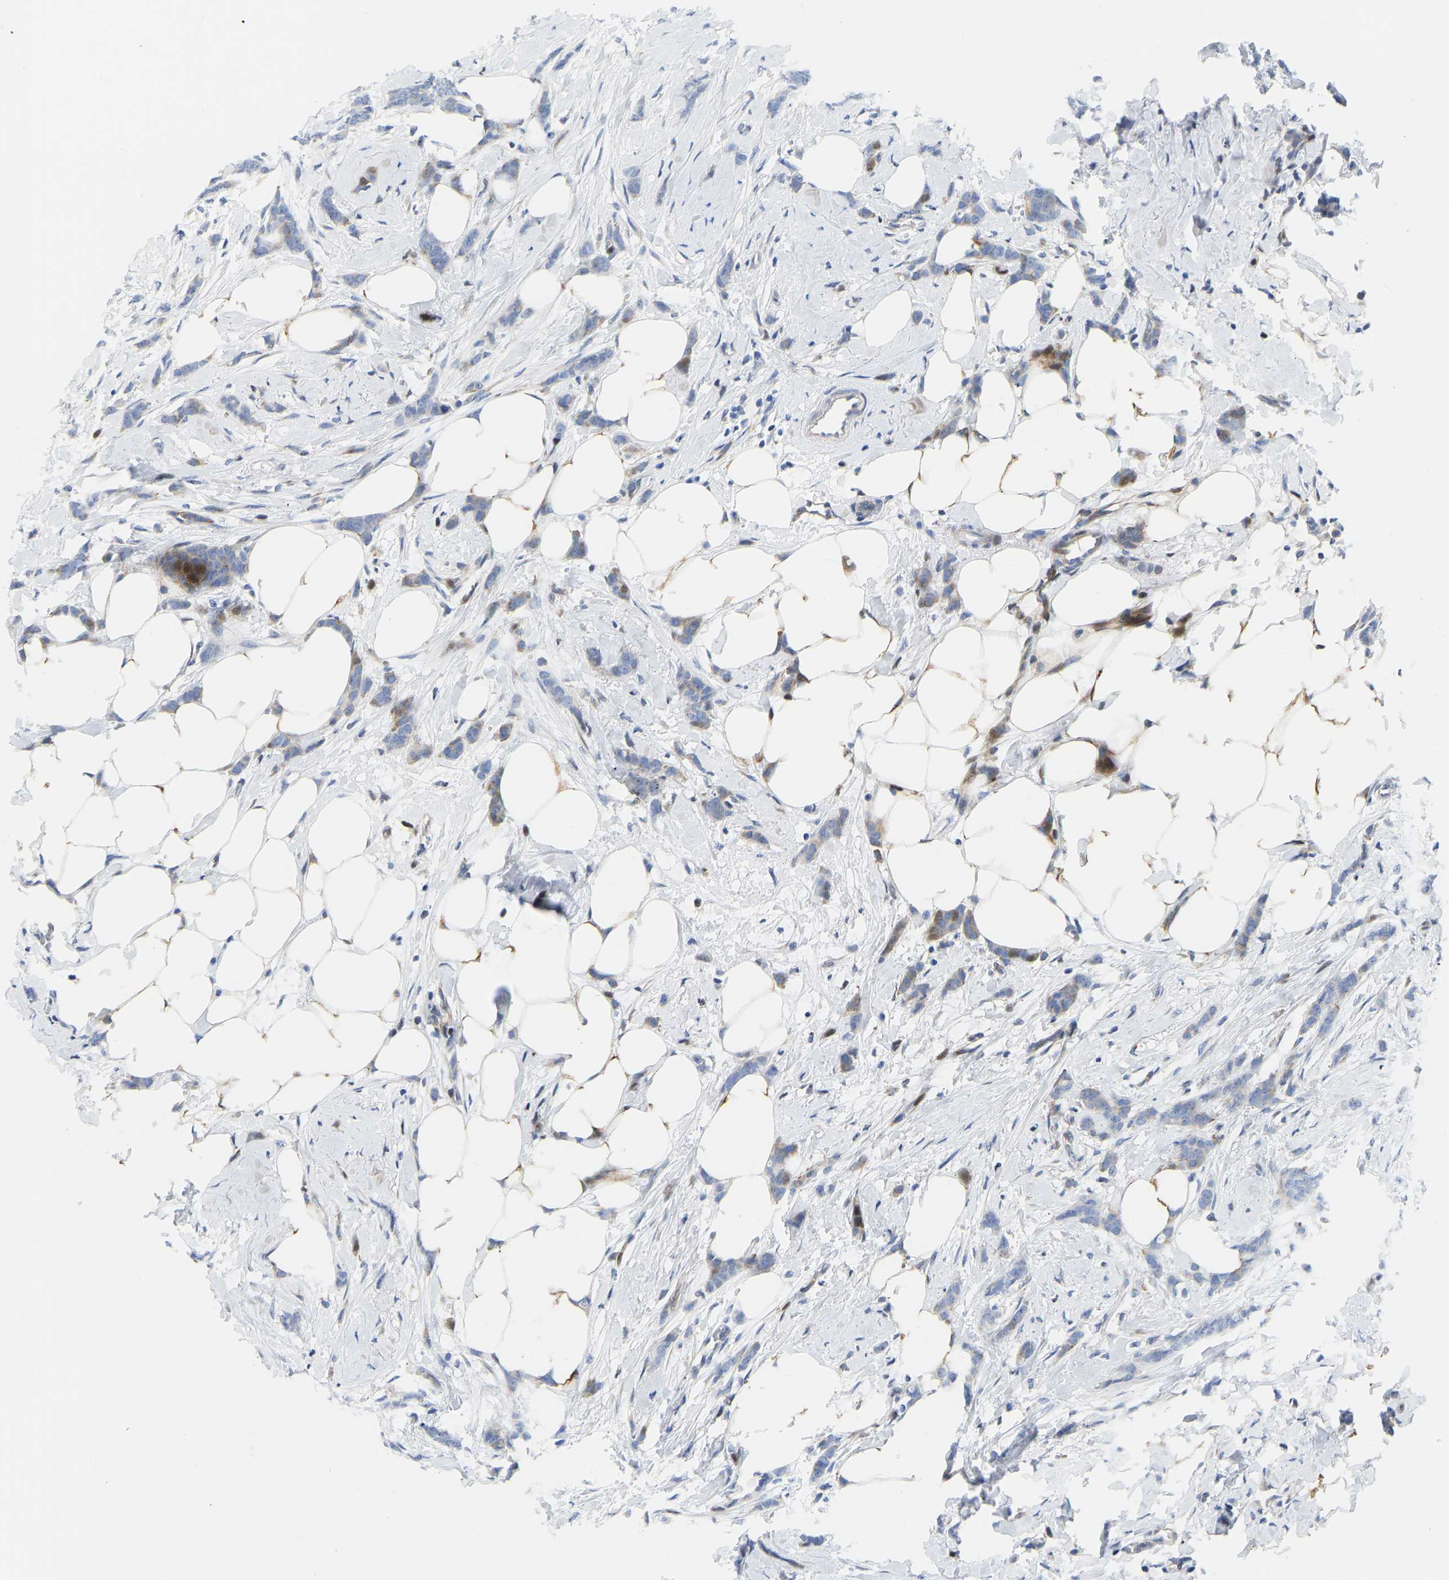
{"staining": {"intensity": "moderate", "quantity": "<25%", "location": "cytoplasmic/membranous"}, "tissue": "breast cancer", "cell_type": "Tumor cells", "image_type": "cancer", "snomed": [{"axis": "morphology", "description": "Lobular carcinoma, in situ"}, {"axis": "morphology", "description": "Lobular carcinoma"}, {"axis": "topography", "description": "Breast"}], "caption": "DAB immunohistochemical staining of human breast lobular carcinoma exhibits moderate cytoplasmic/membranous protein positivity in about <25% of tumor cells.", "gene": "HDAC5", "patient": {"sex": "female", "age": 41}}